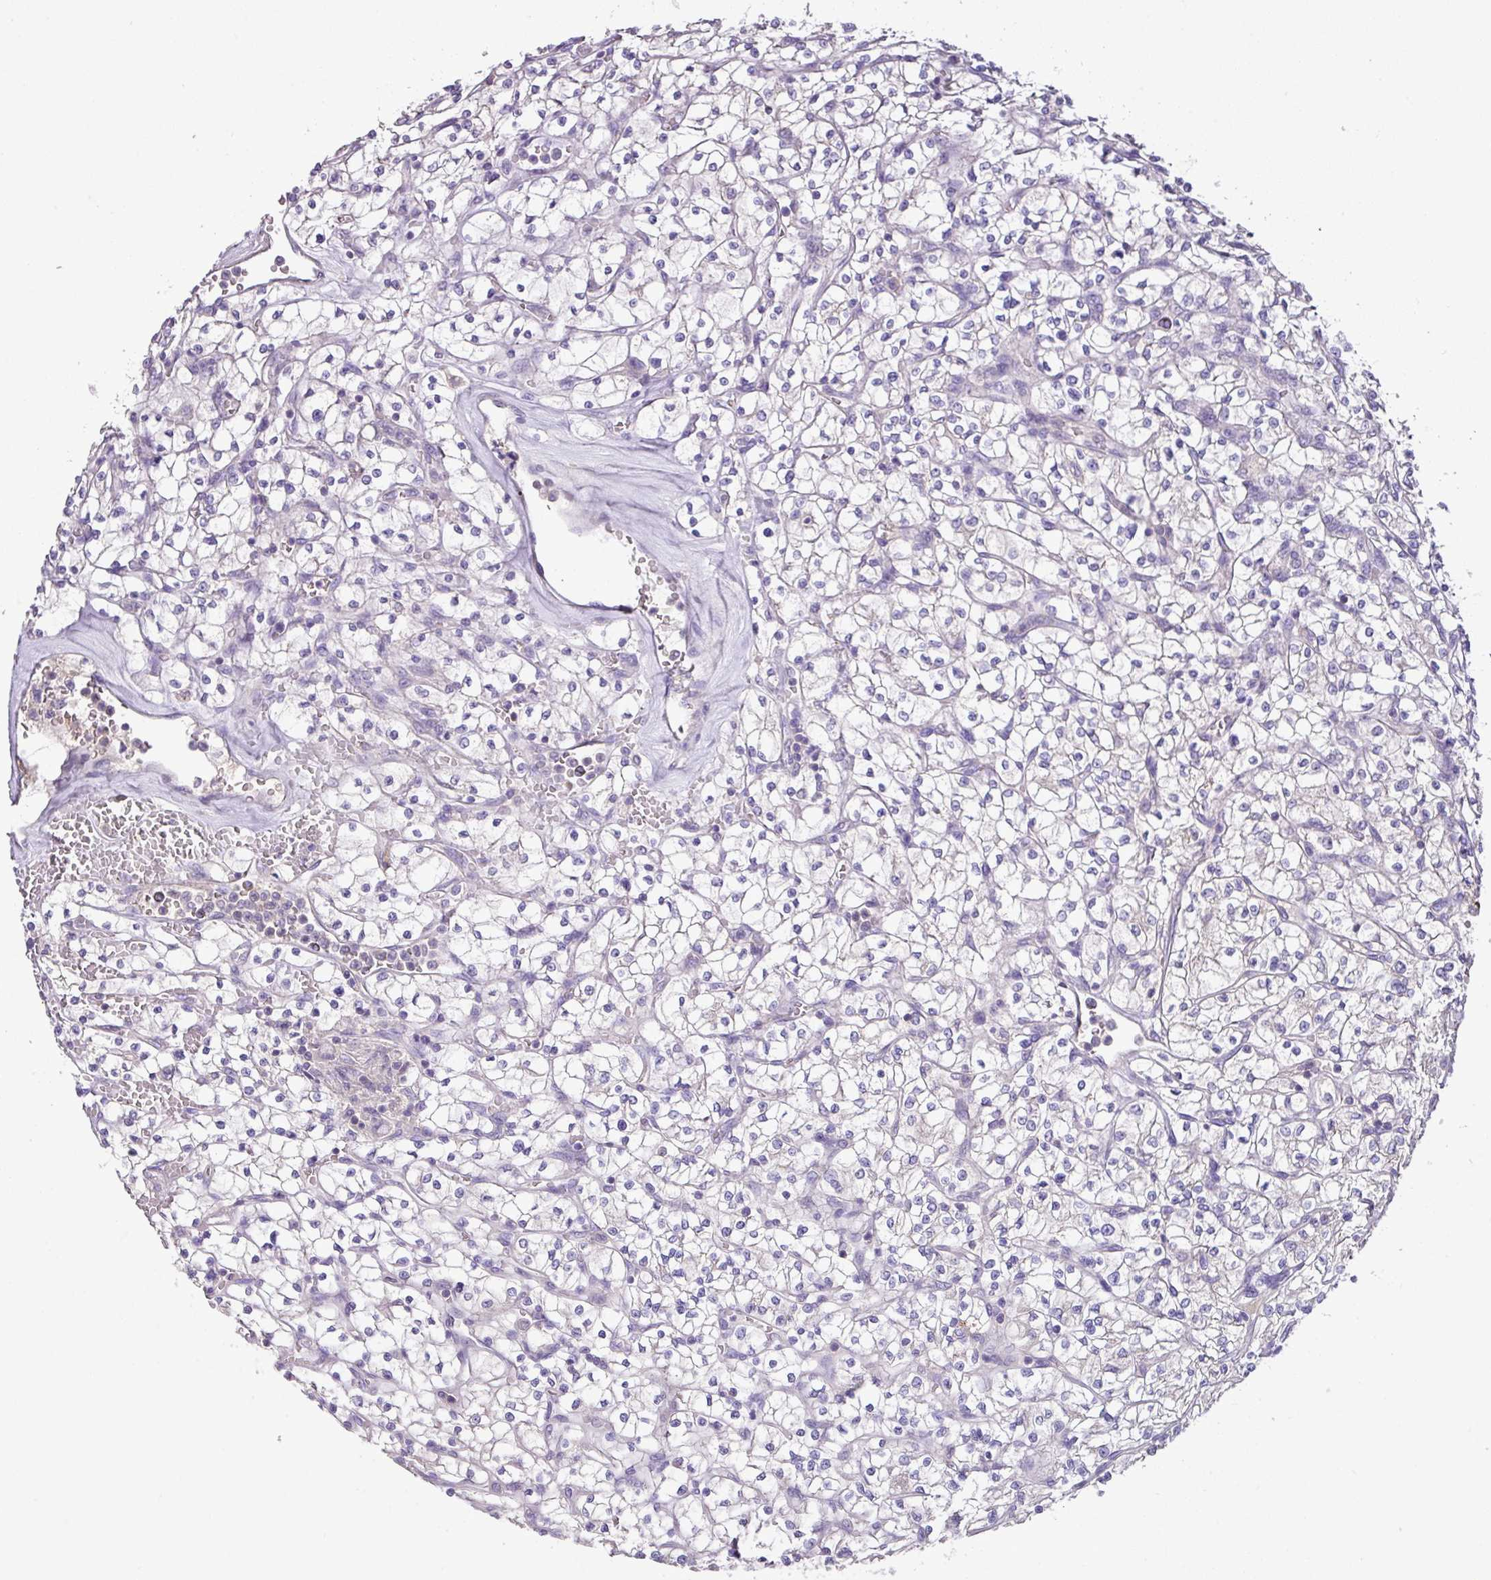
{"staining": {"intensity": "negative", "quantity": "none", "location": "none"}, "tissue": "renal cancer", "cell_type": "Tumor cells", "image_type": "cancer", "snomed": [{"axis": "morphology", "description": "Adenocarcinoma, NOS"}, {"axis": "topography", "description": "Kidney"}], "caption": "Immunohistochemical staining of human renal cancer (adenocarcinoma) shows no significant expression in tumor cells.", "gene": "AGR3", "patient": {"sex": "female", "age": 64}}